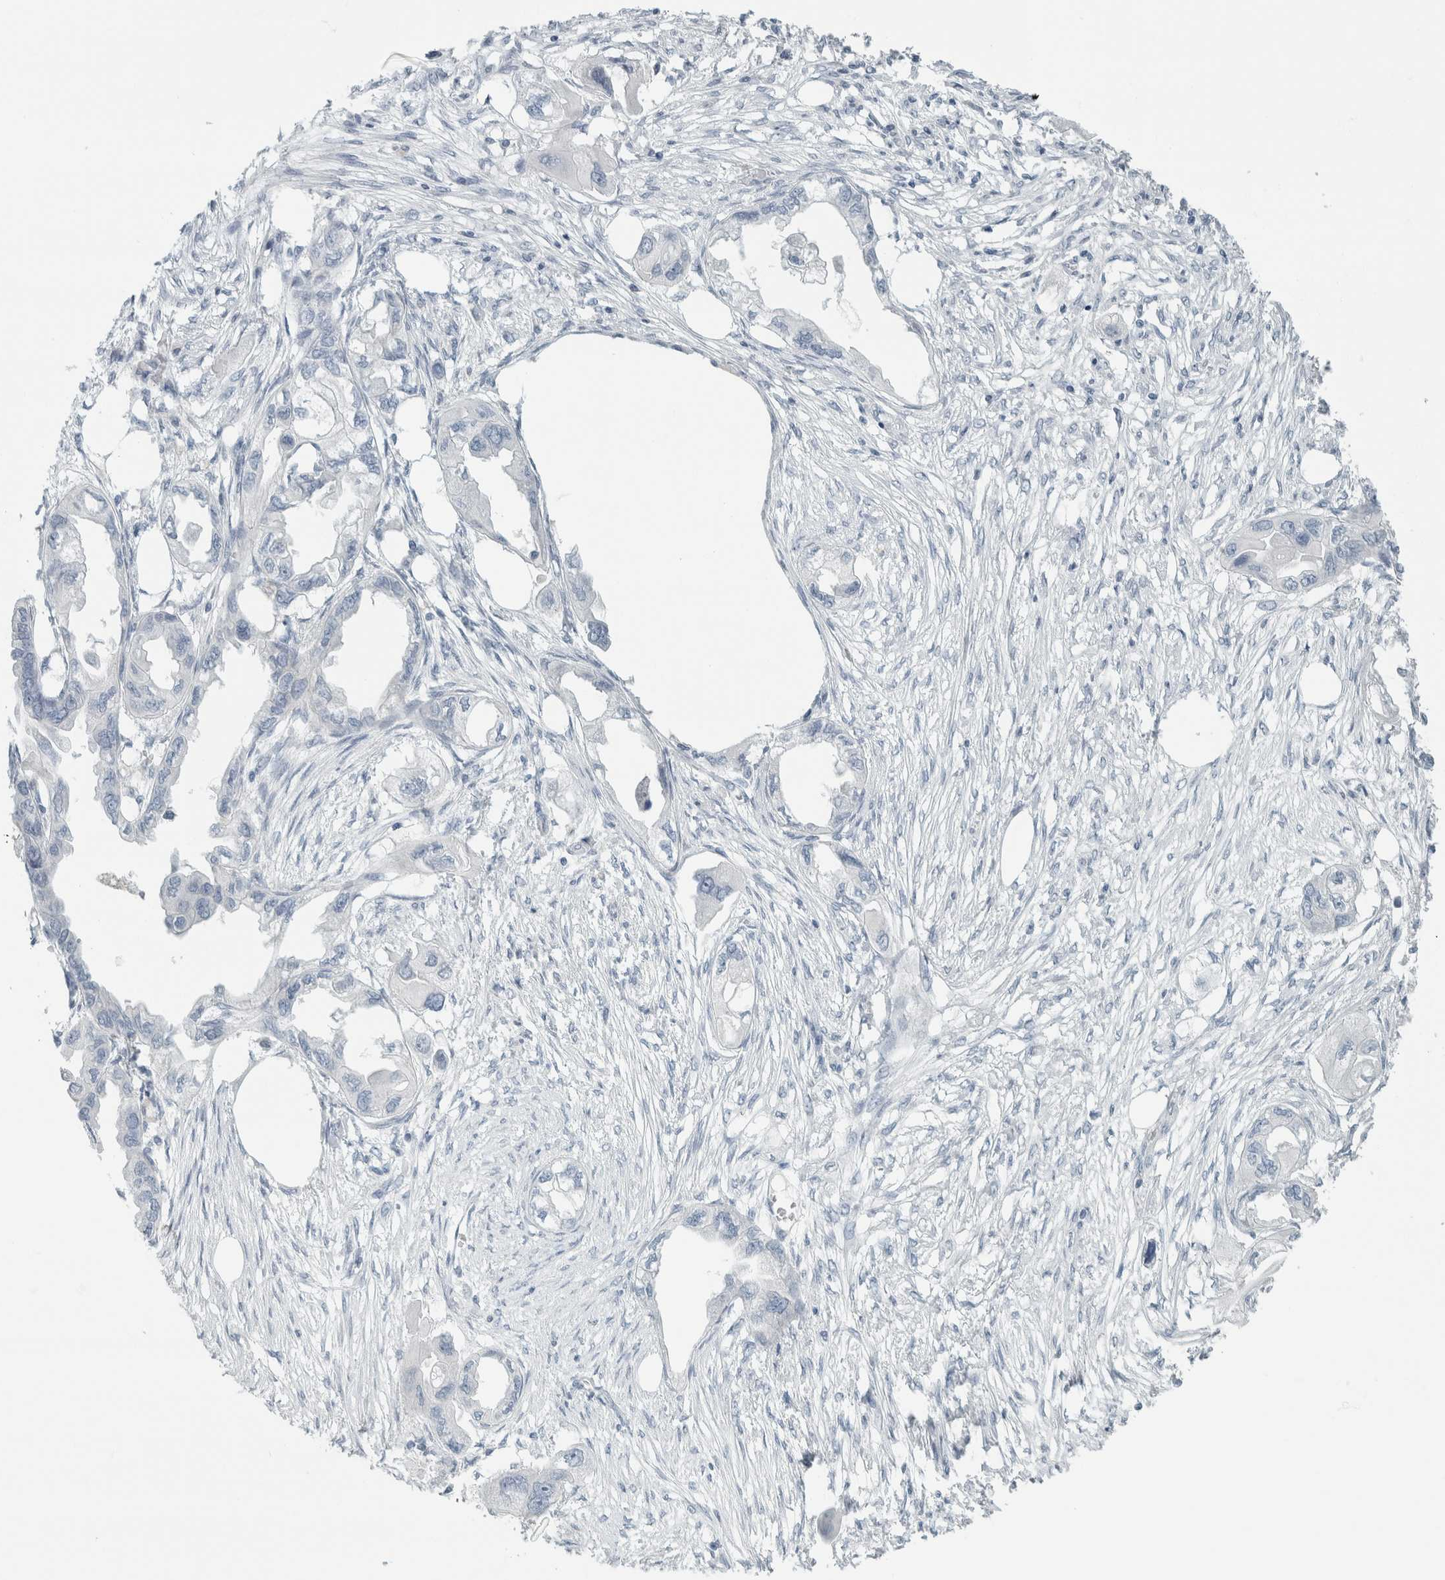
{"staining": {"intensity": "negative", "quantity": "none", "location": "none"}, "tissue": "endometrial cancer", "cell_type": "Tumor cells", "image_type": "cancer", "snomed": [{"axis": "morphology", "description": "Adenocarcinoma, NOS"}, {"axis": "morphology", "description": "Adenocarcinoma, metastatic, NOS"}, {"axis": "topography", "description": "Adipose tissue"}, {"axis": "topography", "description": "Endometrium"}], "caption": "This is a image of immunohistochemistry (IHC) staining of endometrial metastatic adenocarcinoma, which shows no expression in tumor cells. (IHC, brightfield microscopy, high magnification).", "gene": "TRIT1", "patient": {"sex": "female", "age": 67}}